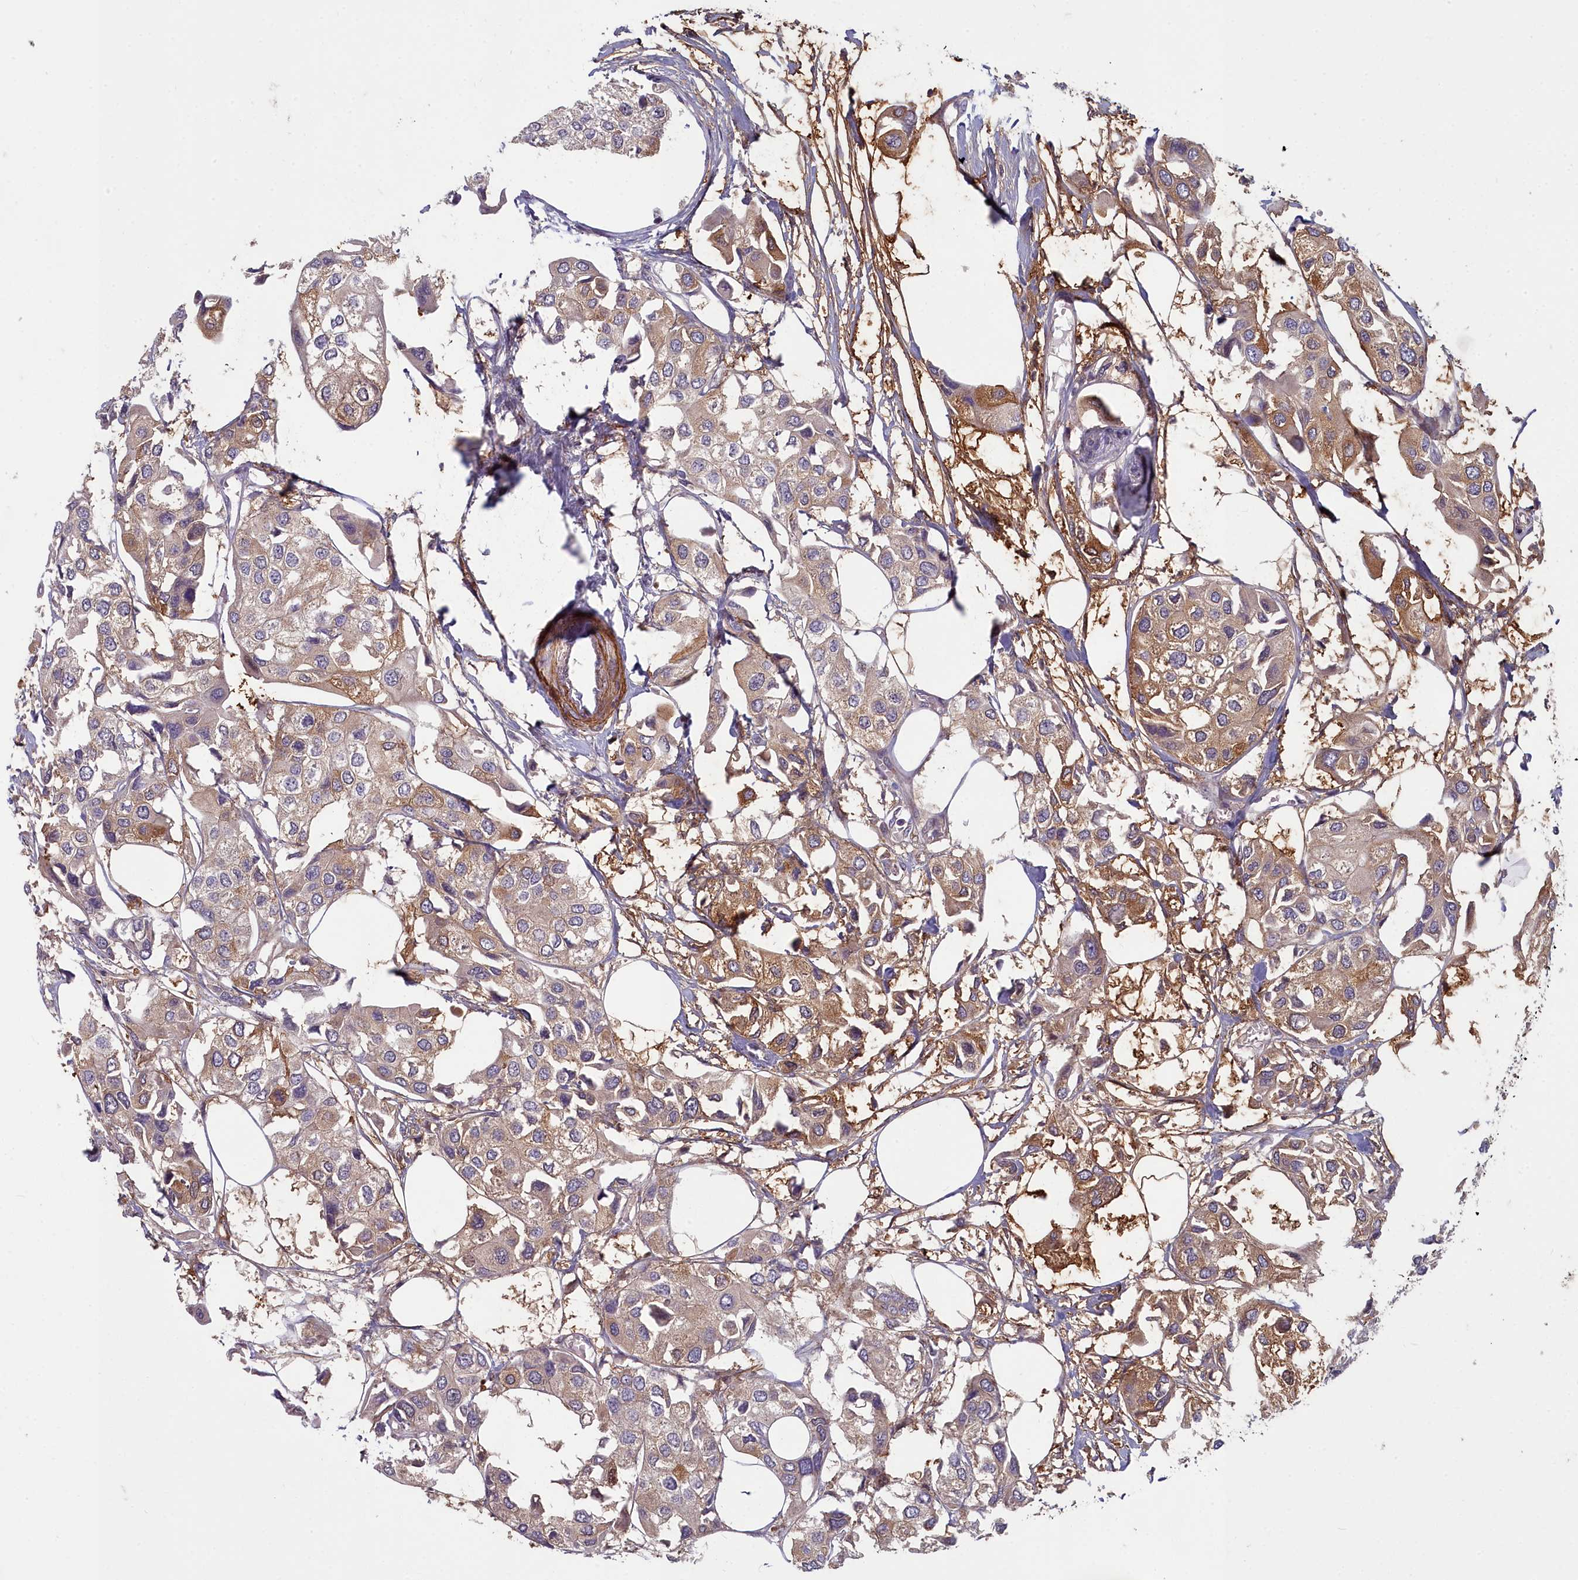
{"staining": {"intensity": "moderate", "quantity": "25%-75%", "location": "cytoplasmic/membranous"}, "tissue": "urothelial cancer", "cell_type": "Tumor cells", "image_type": "cancer", "snomed": [{"axis": "morphology", "description": "Urothelial carcinoma, High grade"}, {"axis": "topography", "description": "Urinary bladder"}], "caption": "Approximately 25%-75% of tumor cells in human urothelial cancer exhibit moderate cytoplasmic/membranous protein positivity as visualized by brown immunohistochemical staining.", "gene": "ZNF626", "patient": {"sex": "male", "age": 64}}